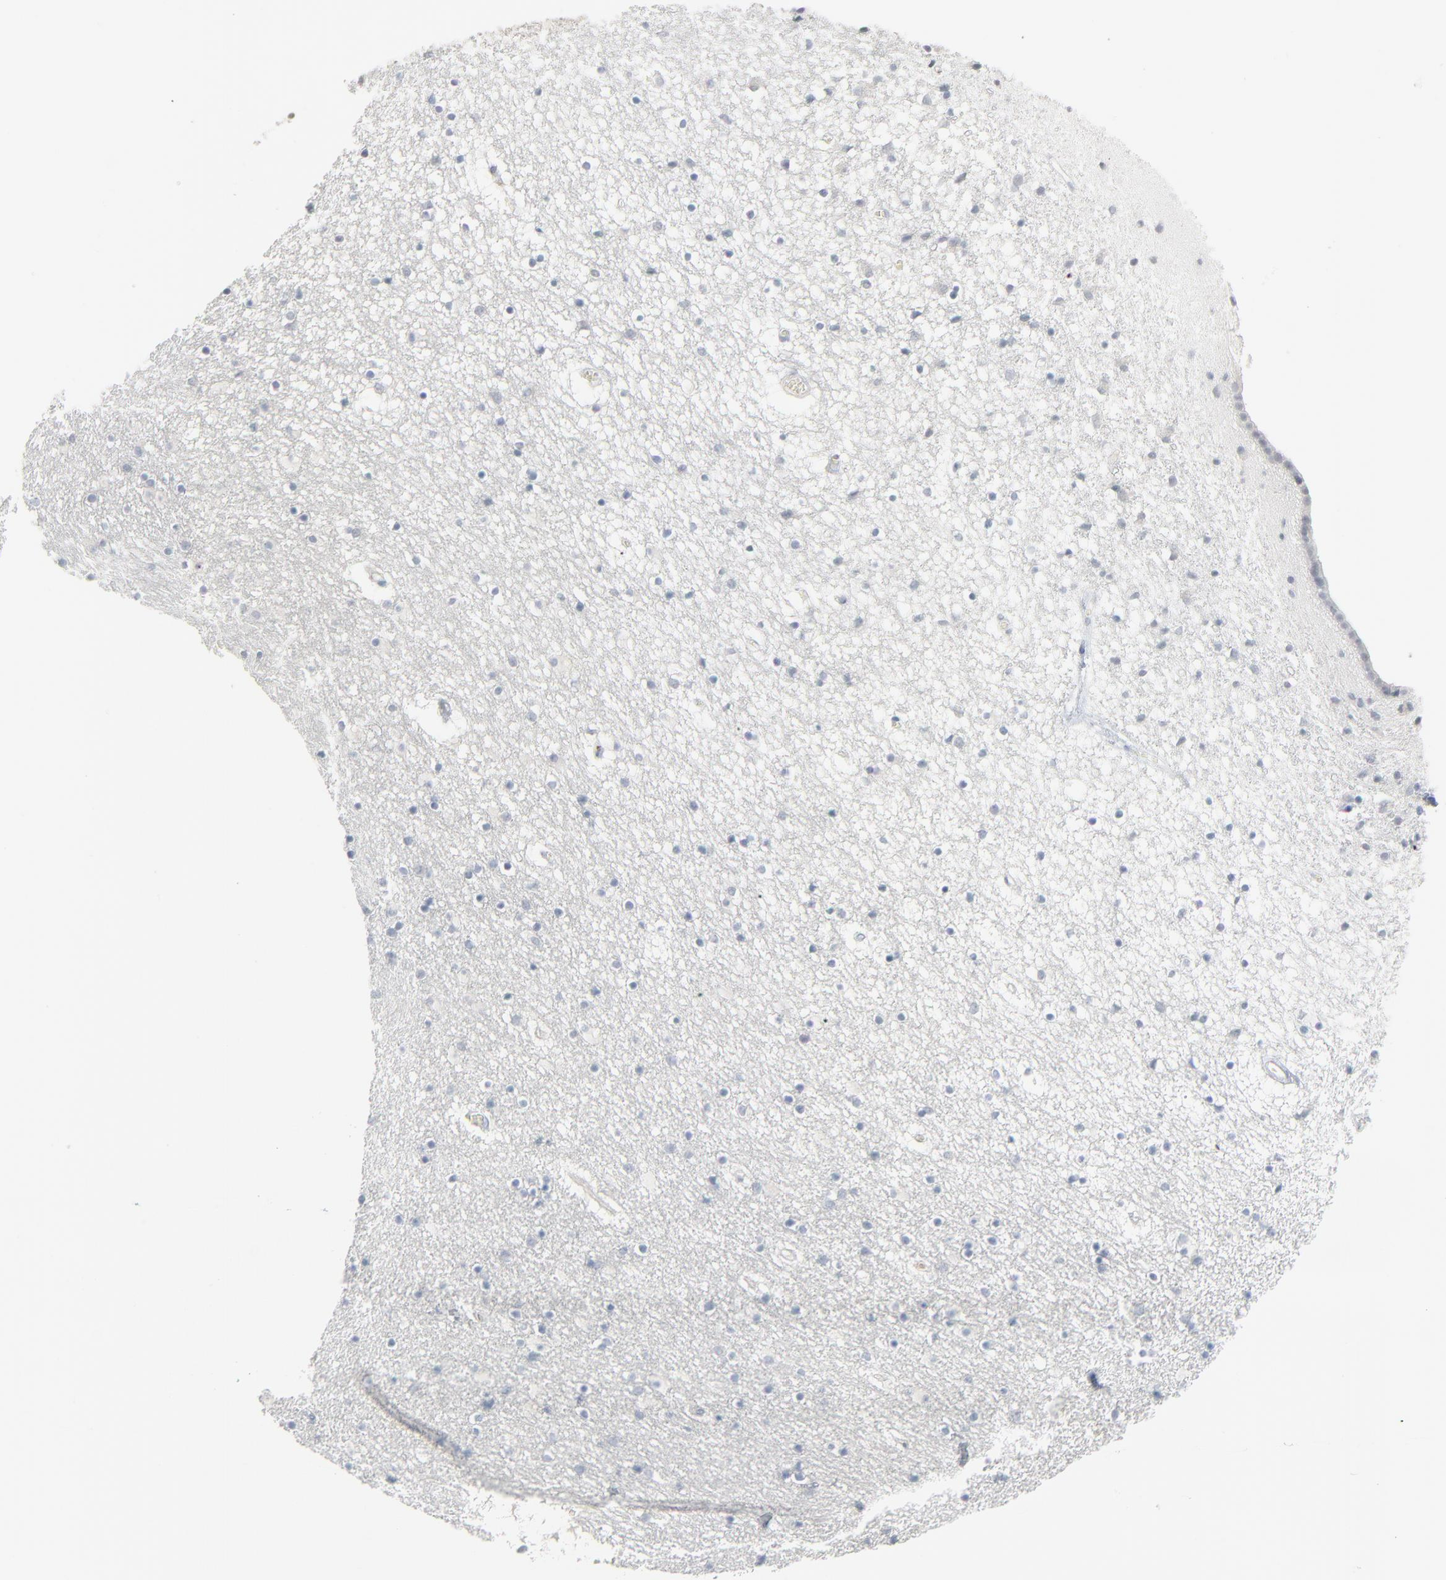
{"staining": {"intensity": "negative", "quantity": "none", "location": "none"}, "tissue": "caudate", "cell_type": "Glial cells", "image_type": "normal", "snomed": [{"axis": "morphology", "description": "Normal tissue, NOS"}, {"axis": "topography", "description": "Lateral ventricle wall"}], "caption": "An immunohistochemistry (IHC) image of benign caudate is shown. There is no staining in glial cells of caudate.", "gene": "SAGE1", "patient": {"sex": "male", "age": 45}}